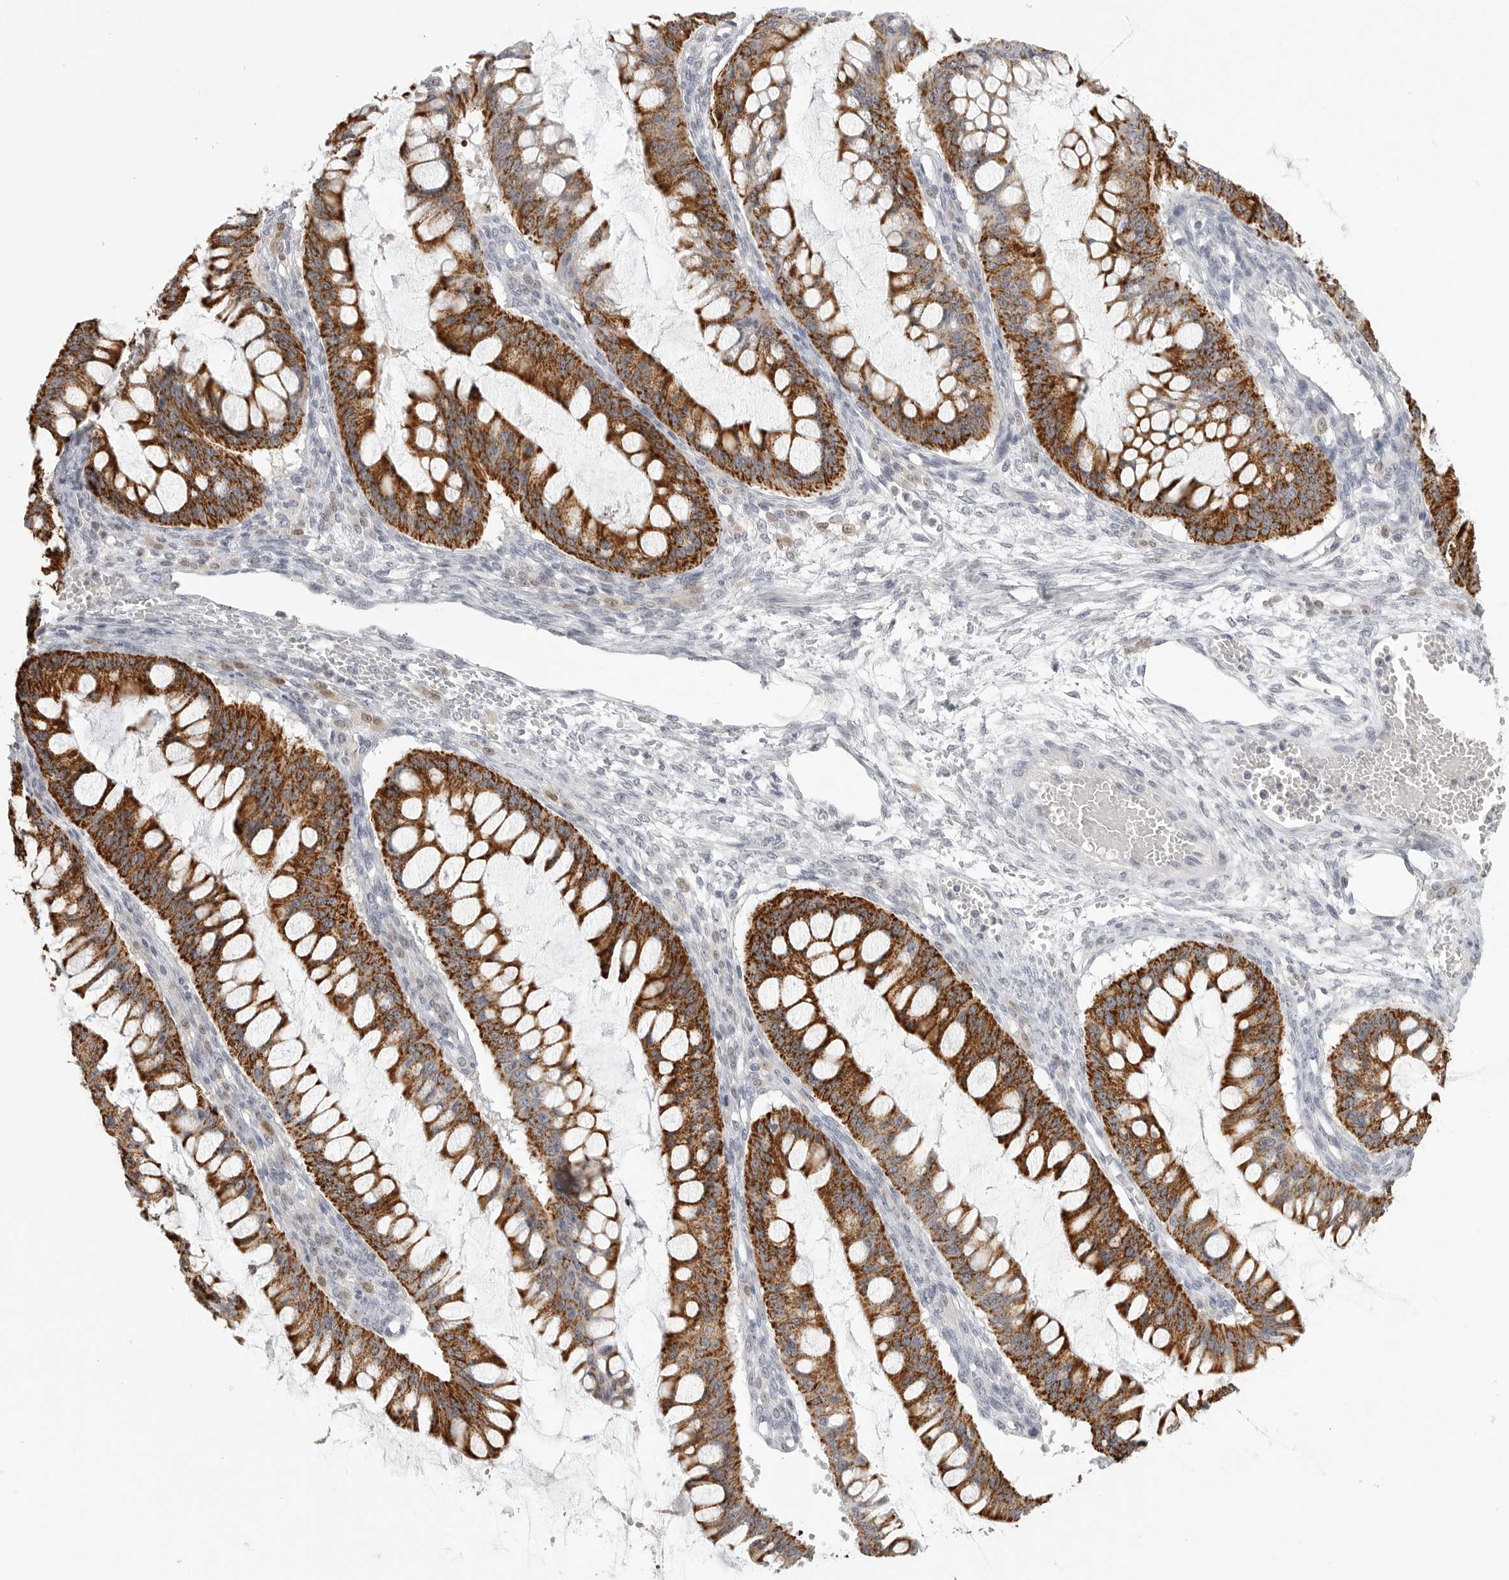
{"staining": {"intensity": "strong", "quantity": ">75%", "location": "cytoplasmic/membranous"}, "tissue": "ovarian cancer", "cell_type": "Tumor cells", "image_type": "cancer", "snomed": [{"axis": "morphology", "description": "Cystadenocarcinoma, mucinous, NOS"}, {"axis": "topography", "description": "Ovary"}], "caption": "About >75% of tumor cells in ovarian cancer display strong cytoplasmic/membranous protein positivity as visualized by brown immunohistochemical staining.", "gene": "HMGCS2", "patient": {"sex": "female", "age": 73}}